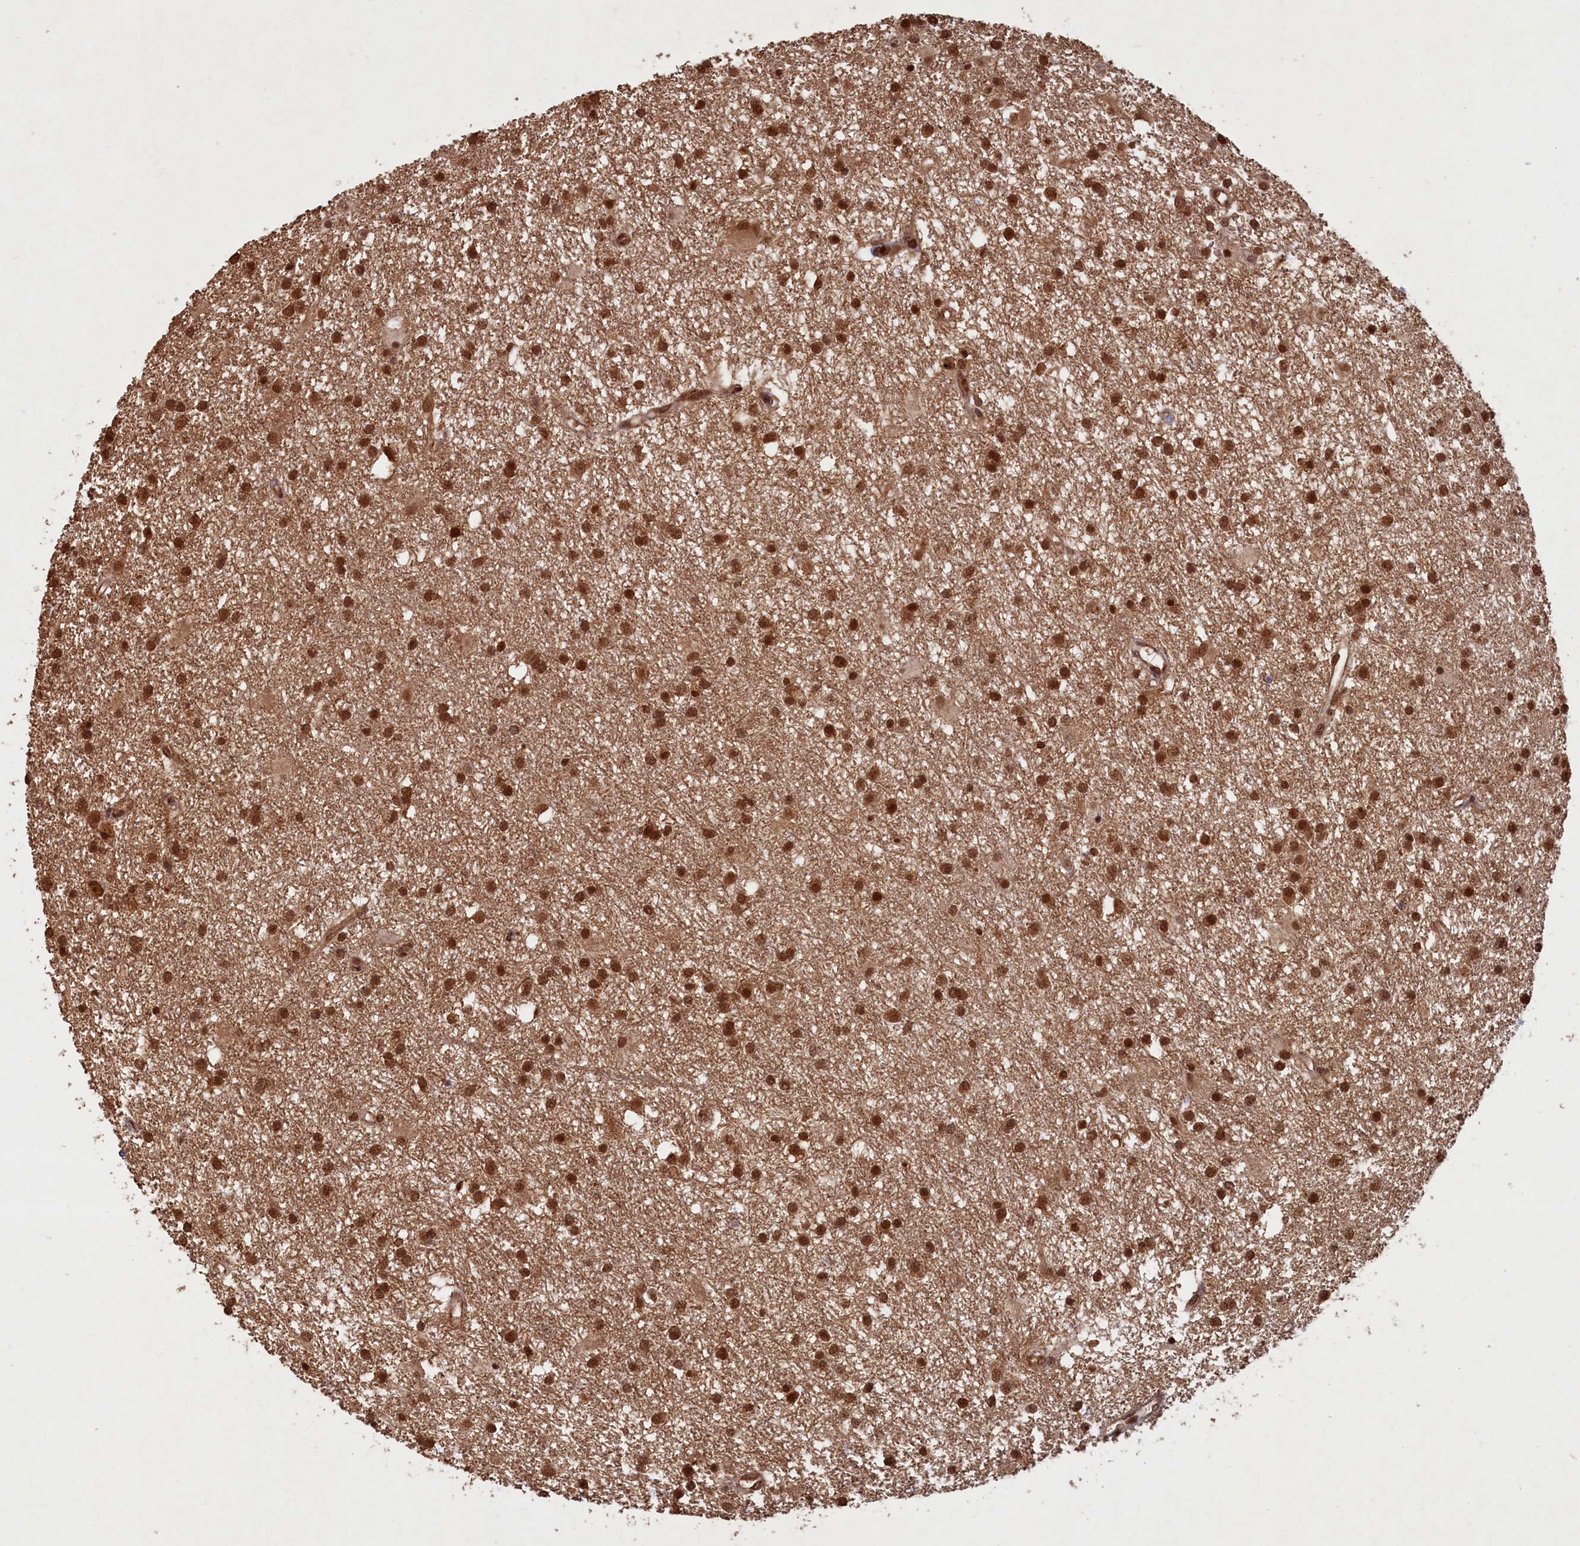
{"staining": {"intensity": "strong", "quantity": ">75%", "location": "cytoplasmic/membranous,nuclear"}, "tissue": "glioma", "cell_type": "Tumor cells", "image_type": "cancer", "snomed": [{"axis": "morphology", "description": "Glioma, malignant, High grade"}, {"axis": "topography", "description": "Brain"}], "caption": "A high amount of strong cytoplasmic/membranous and nuclear expression is seen in approximately >75% of tumor cells in glioma tissue. (DAB (3,3'-diaminobenzidine) = brown stain, brightfield microscopy at high magnification).", "gene": "BRCA1", "patient": {"sex": "male", "age": 77}}